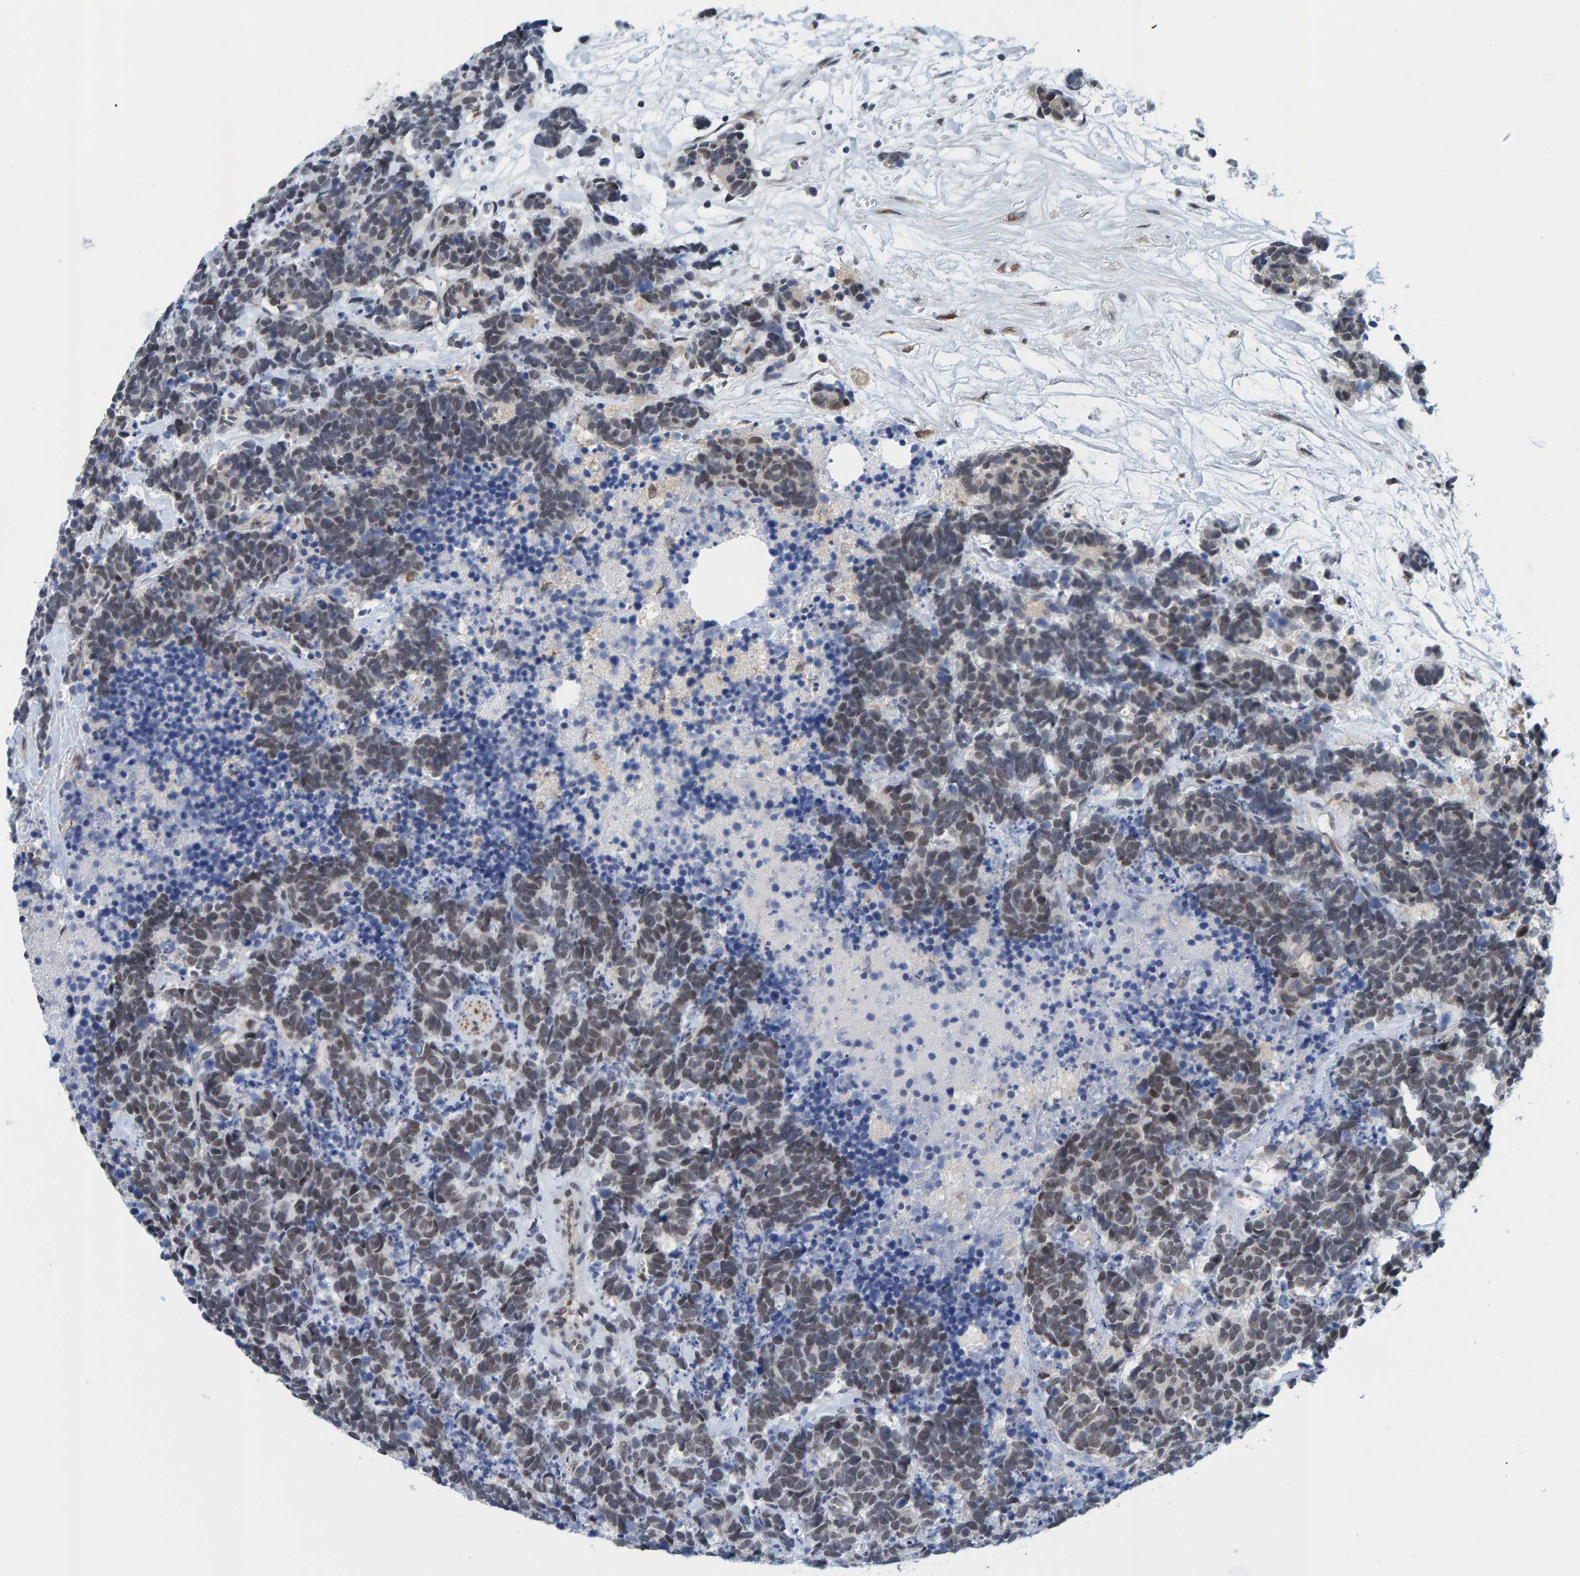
{"staining": {"intensity": "weak", "quantity": "<25%", "location": "nuclear"}, "tissue": "carcinoid", "cell_type": "Tumor cells", "image_type": "cancer", "snomed": [{"axis": "morphology", "description": "Carcinoma, NOS"}, {"axis": "morphology", "description": "Carcinoid, malignant, NOS"}, {"axis": "topography", "description": "Urinary bladder"}], "caption": "DAB (3,3'-diaminobenzidine) immunohistochemical staining of human carcinoid exhibits no significant staining in tumor cells.", "gene": "SCRN2", "patient": {"sex": "male", "age": 57}}